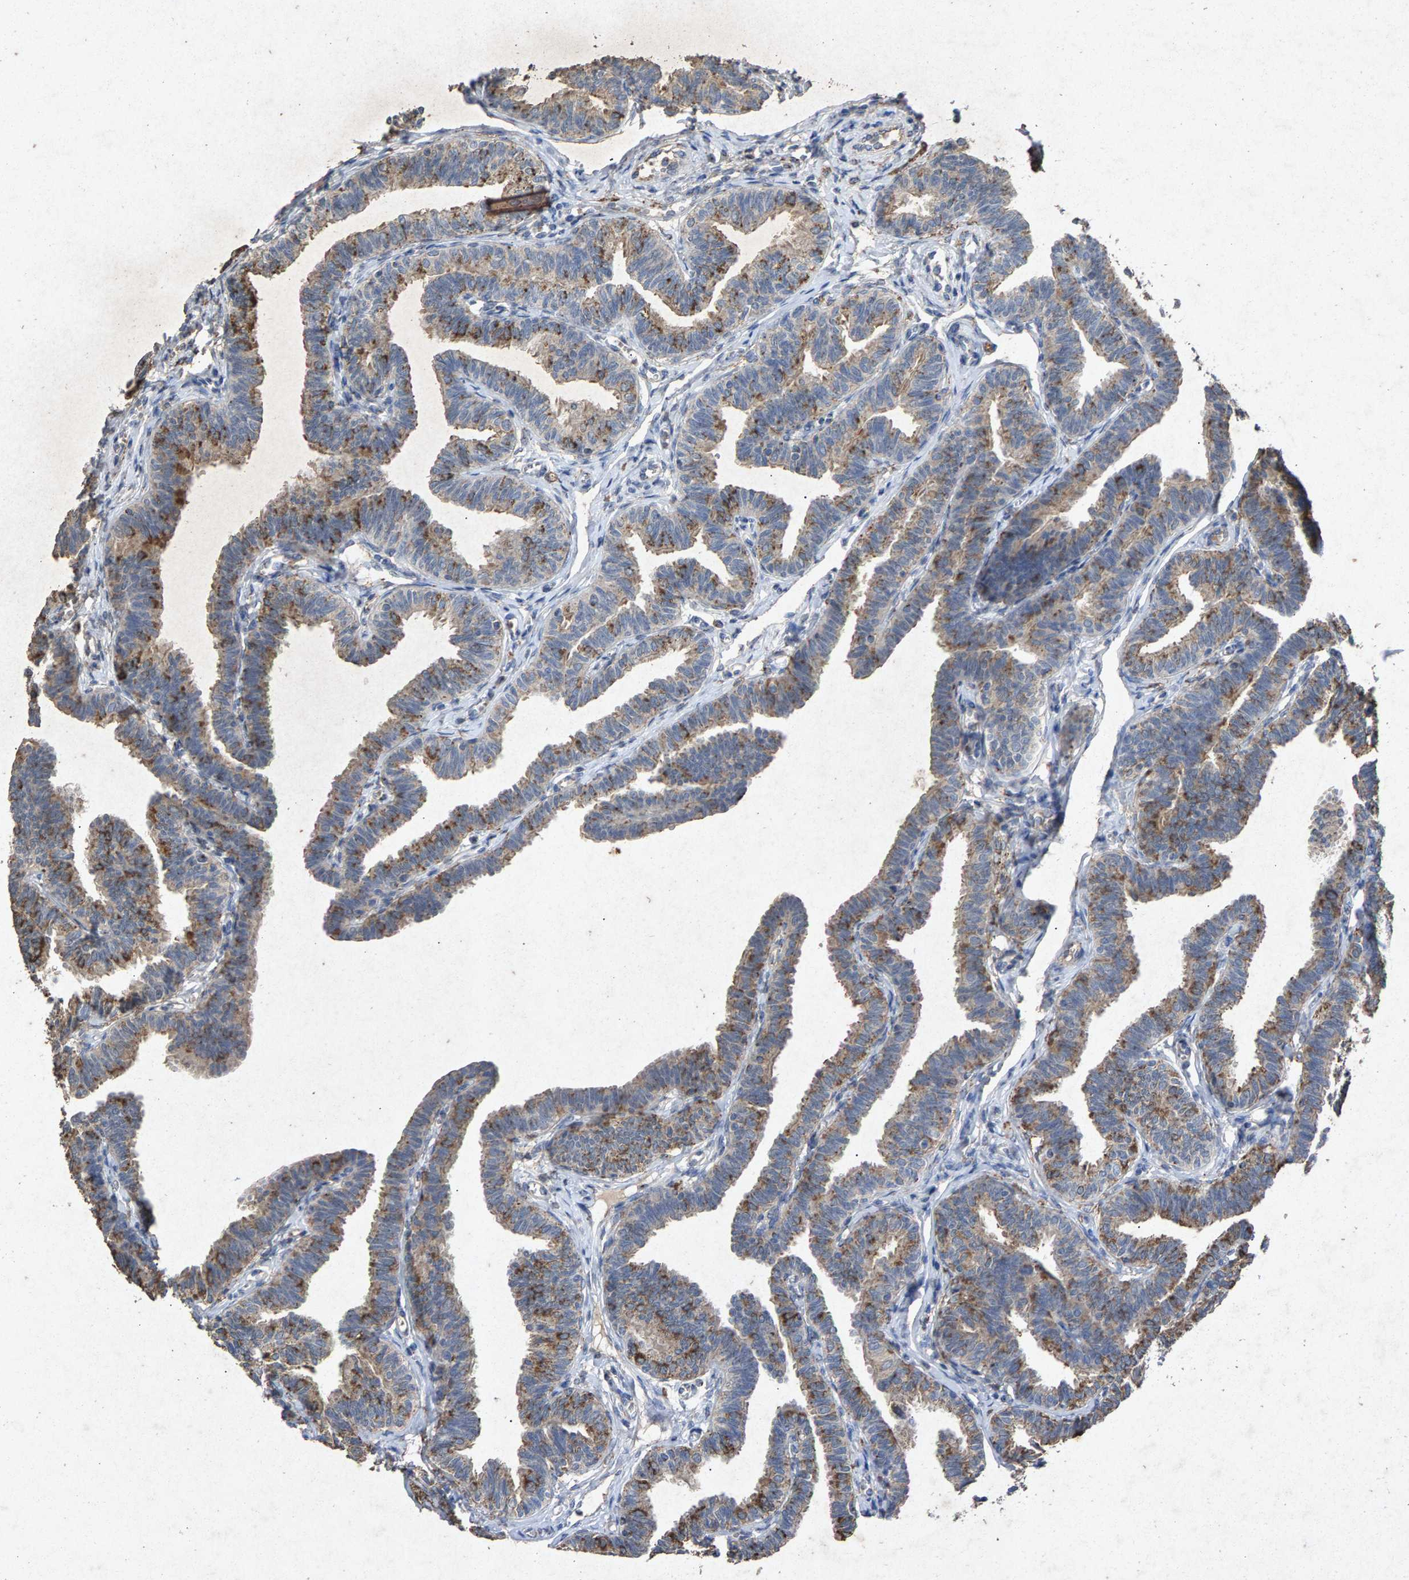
{"staining": {"intensity": "moderate", "quantity": ">75%", "location": "cytoplasmic/membranous"}, "tissue": "fallopian tube", "cell_type": "Glandular cells", "image_type": "normal", "snomed": [{"axis": "morphology", "description": "Normal tissue, NOS"}, {"axis": "topography", "description": "Fallopian tube"}, {"axis": "topography", "description": "Ovary"}], "caption": "An image of human fallopian tube stained for a protein shows moderate cytoplasmic/membranous brown staining in glandular cells. Immunohistochemistry (ihc) stains the protein of interest in brown and the nuclei are stained blue.", "gene": "MAN2A1", "patient": {"sex": "female", "age": 23}}